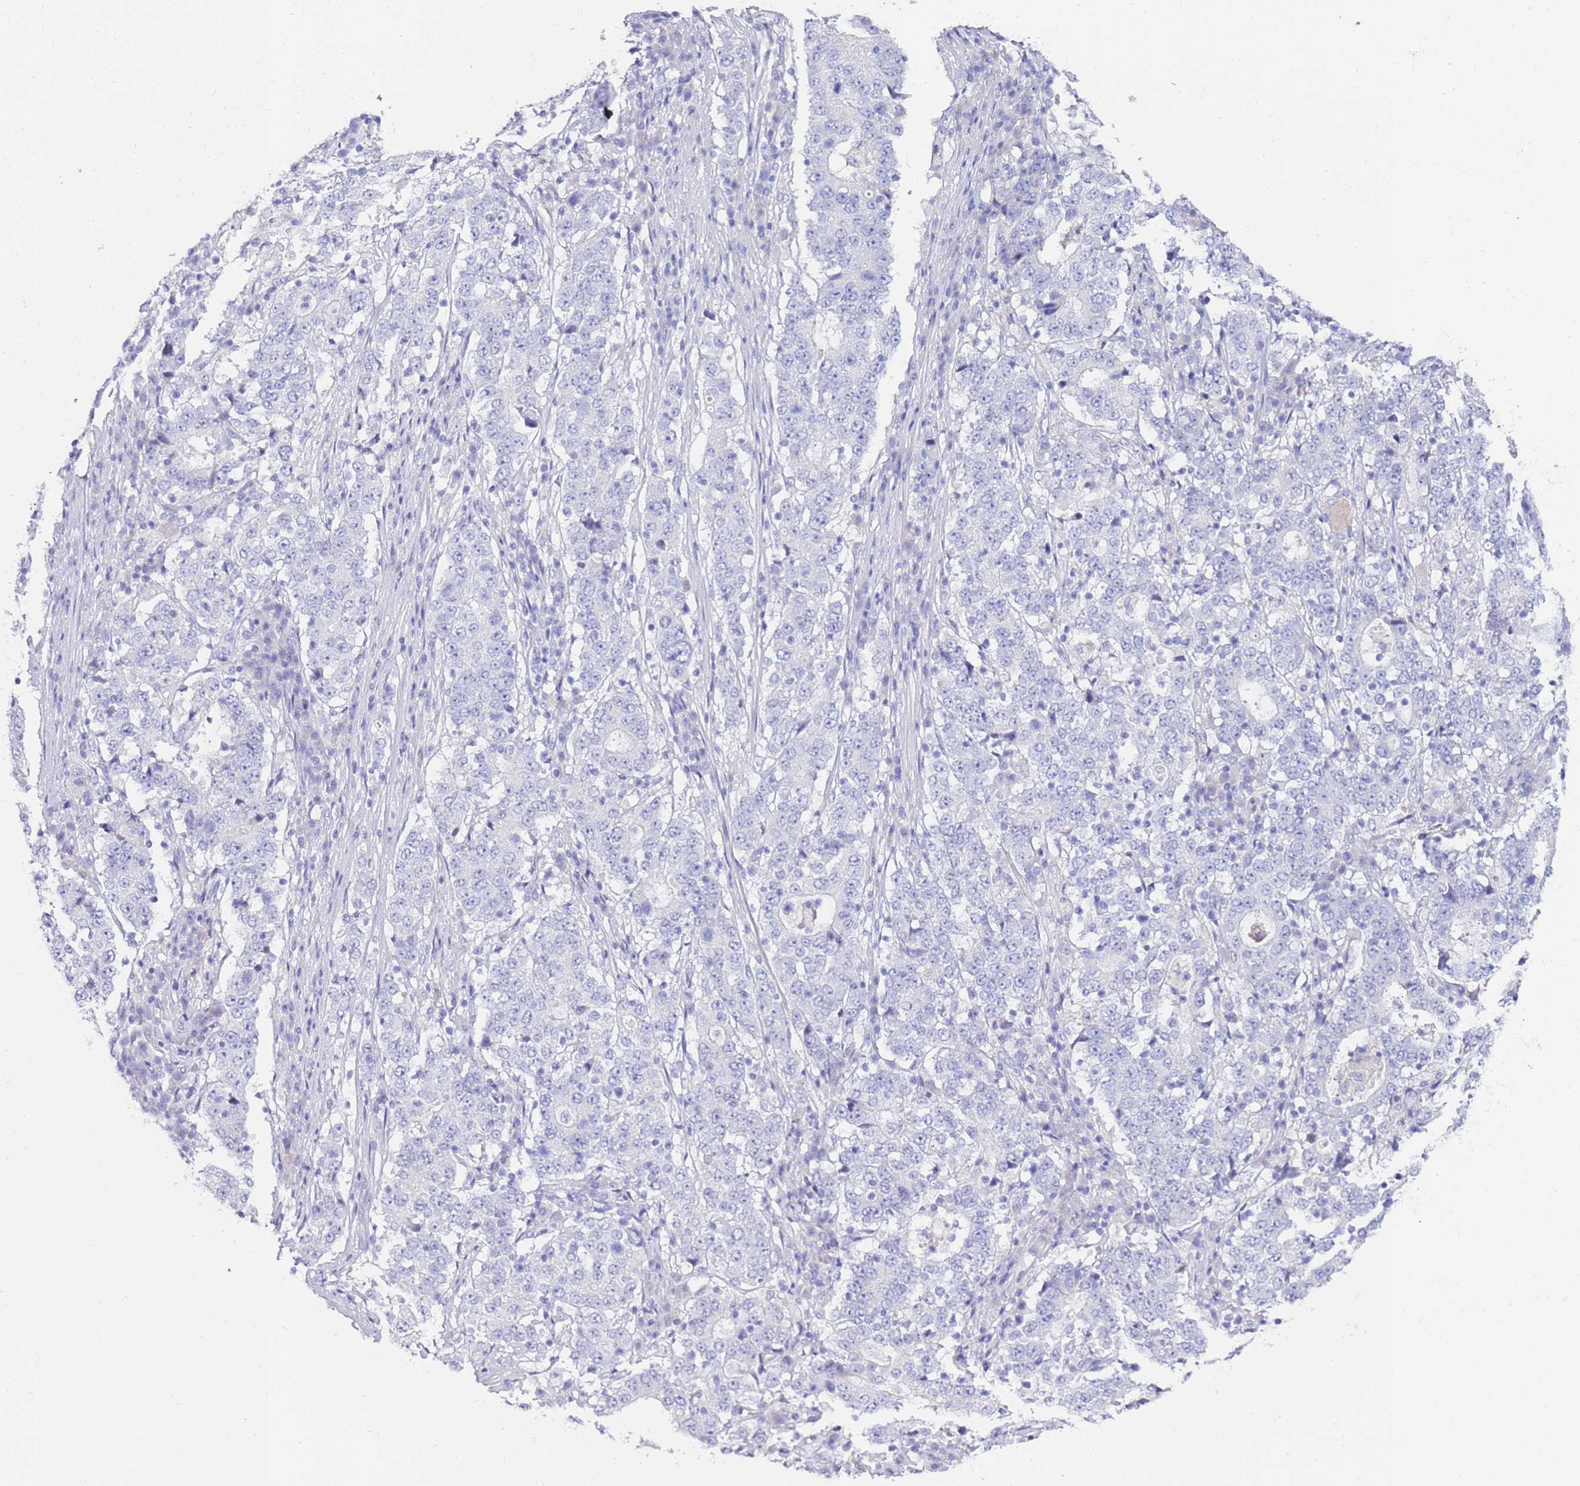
{"staining": {"intensity": "negative", "quantity": "none", "location": "none"}, "tissue": "stomach cancer", "cell_type": "Tumor cells", "image_type": "cancer", "snomed": [{"axis": "morphology", "description": "Adenocarcinoma, NOS"}, {"axis": "topography", "description": "Stomach"}], "caption": "Protein analysis of stomach cancer demonstrates no significant expression in tumor cells.", "gene": "EVPLL", "patient": {"sex": "male", "age": 59}}